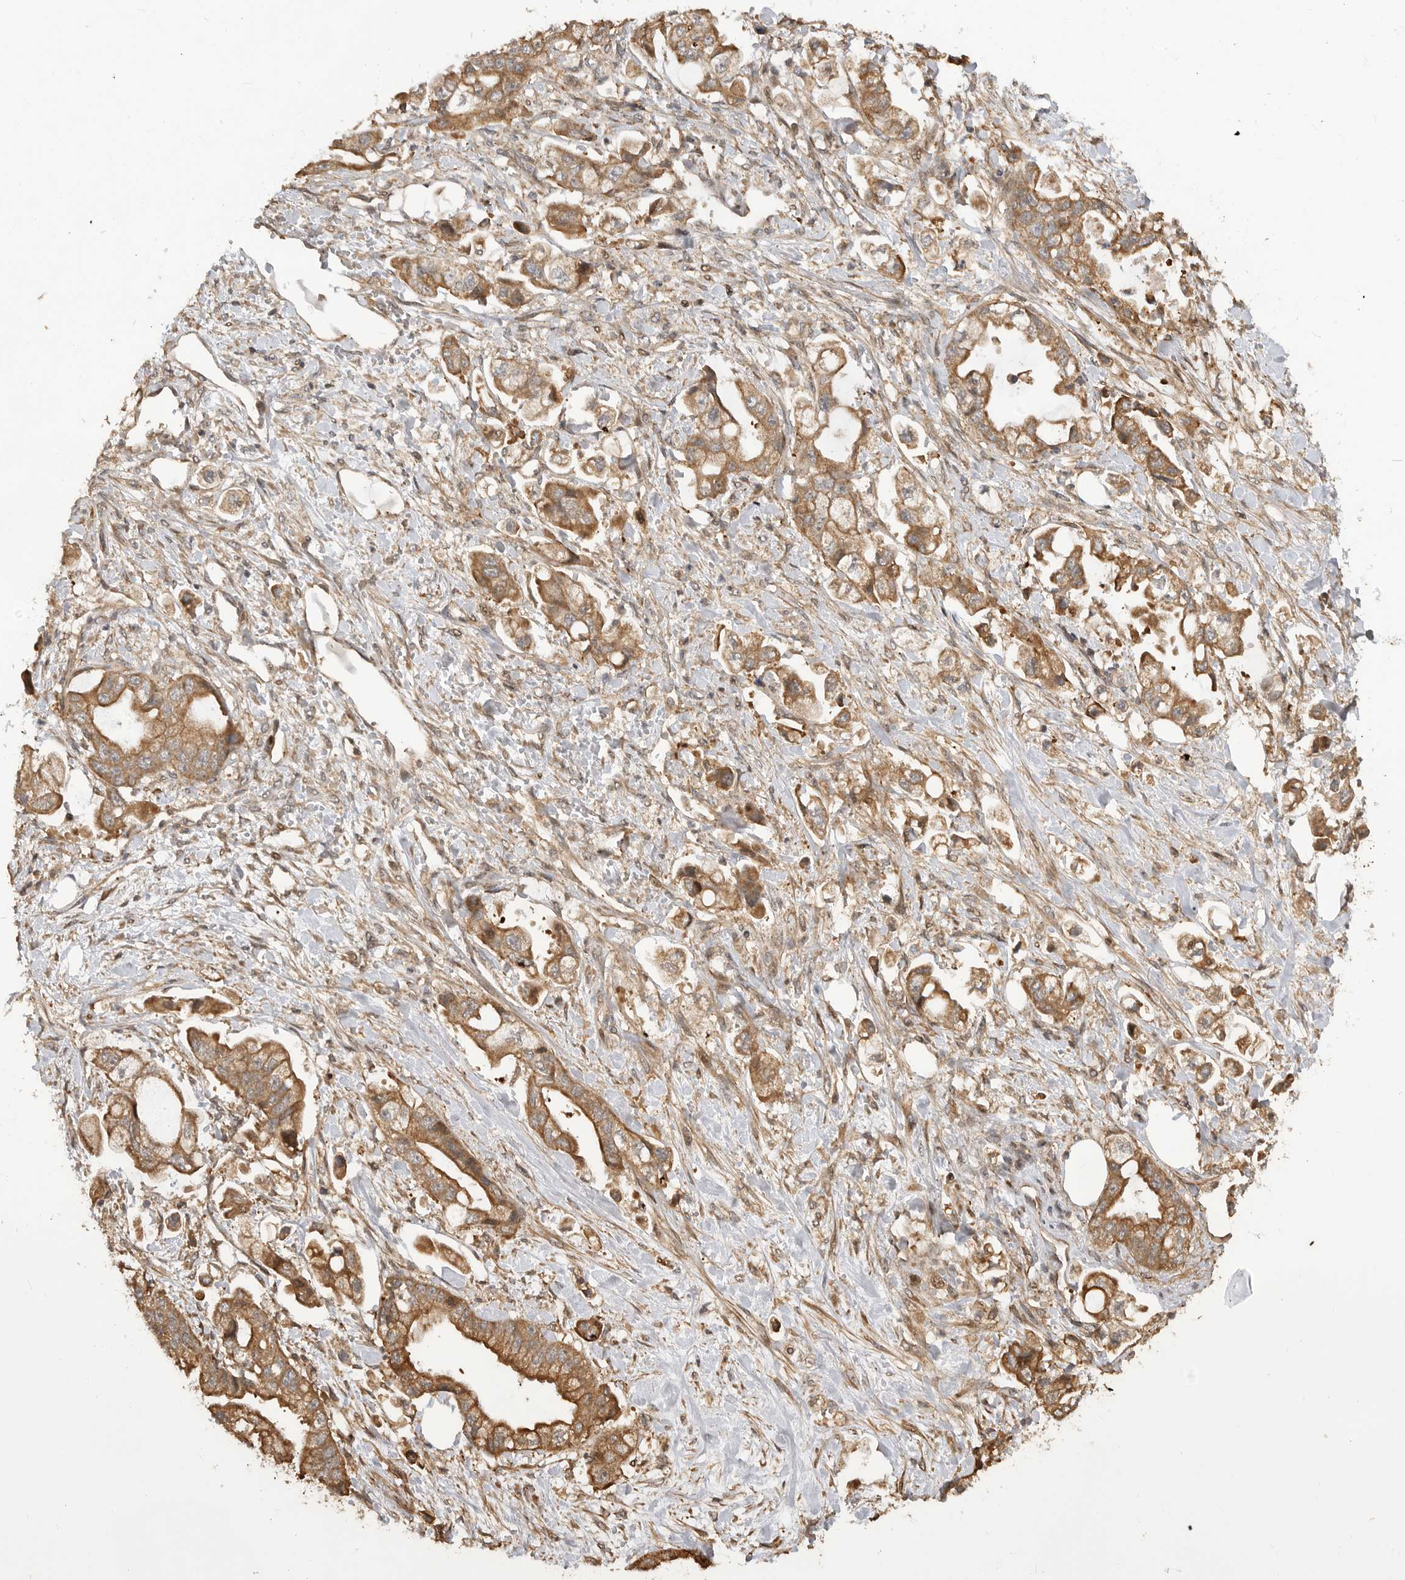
{"staining": {"intensity": "moderate", "quantity": ">75%", "location": "cytoplasmic/membranous"}, "tissue": "stomach cancer", "cell_type": "Tumor cells", "image_type": "cancer", "snomed": [{"axis": "morphology", "description": "Adenocarcinoma, NOS"}, {"axis": "topography", "description": "Stomach"}], "caption": "Brown immunohistochemical staining in stomach cancer (adenocarcinoma) reveals moderate cytoplasmic/membranous positivity in approximately >75% of tumor cells. The staining was performed using DAB to visualize the protein expression in brown, while the nuclei were stained in blue with hematoxylin (Magnification: 20x).", "gene": "ADPRS", "patient": {"sex": "male", "age": 62}}